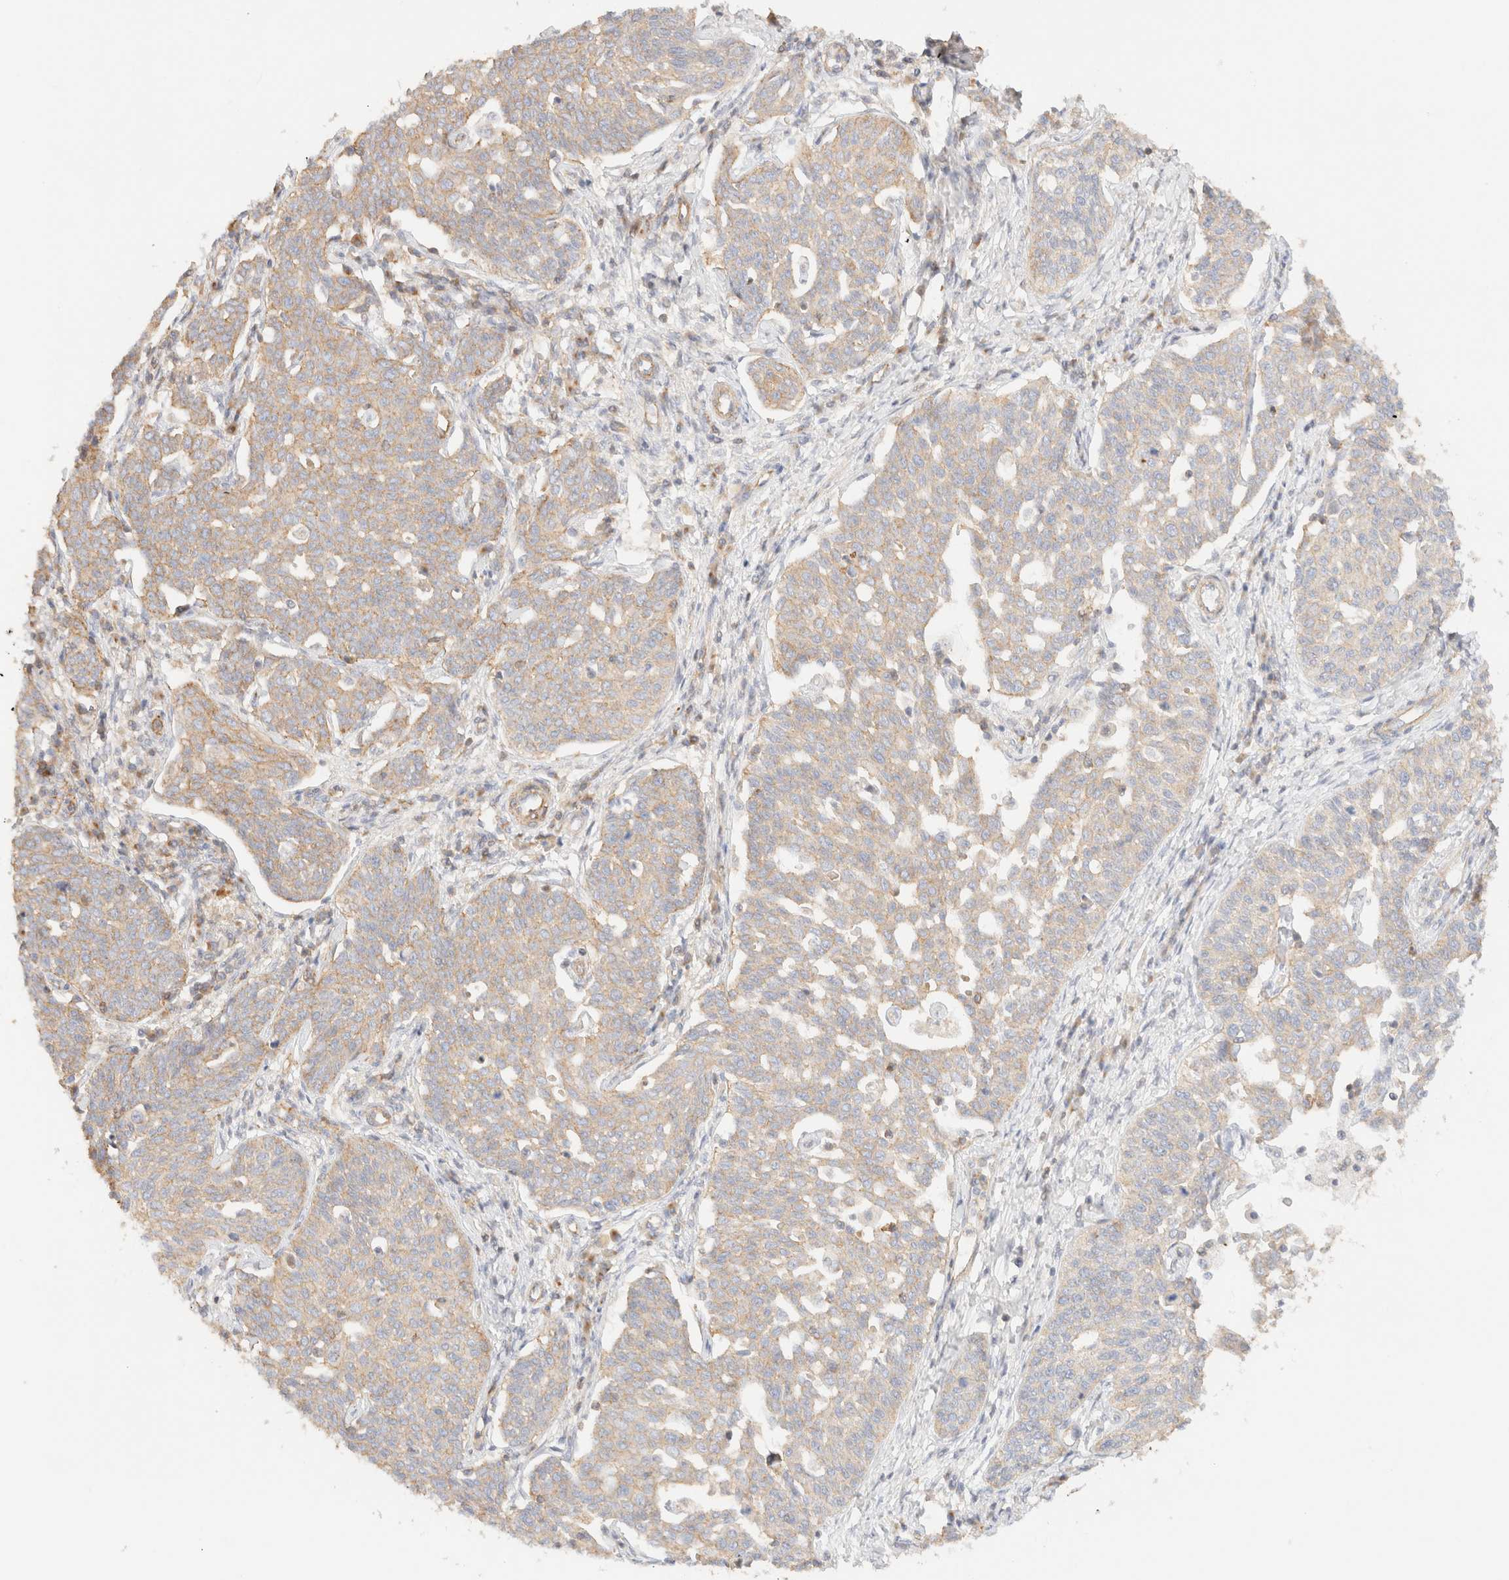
{"staining": {"intensity": "weak", "quantity": "<25%", "location": "cytoplasmic/membranous"}, "tissue": "cervical cancer", "cell_type": "Tumor cells", "image_type": "cancer", "snomed": [{"axis": "morphology", "description": "Squamous cell carcinoma, NOS"}, {"axis": "topography", "description": "Cervix"}], "caption": "The micrograph exhibits no significant expression in tumor cells of cervical squamous cell carcinoma.", "gene": "MYO10", "patient": {"sex": "female", "age": 34}}